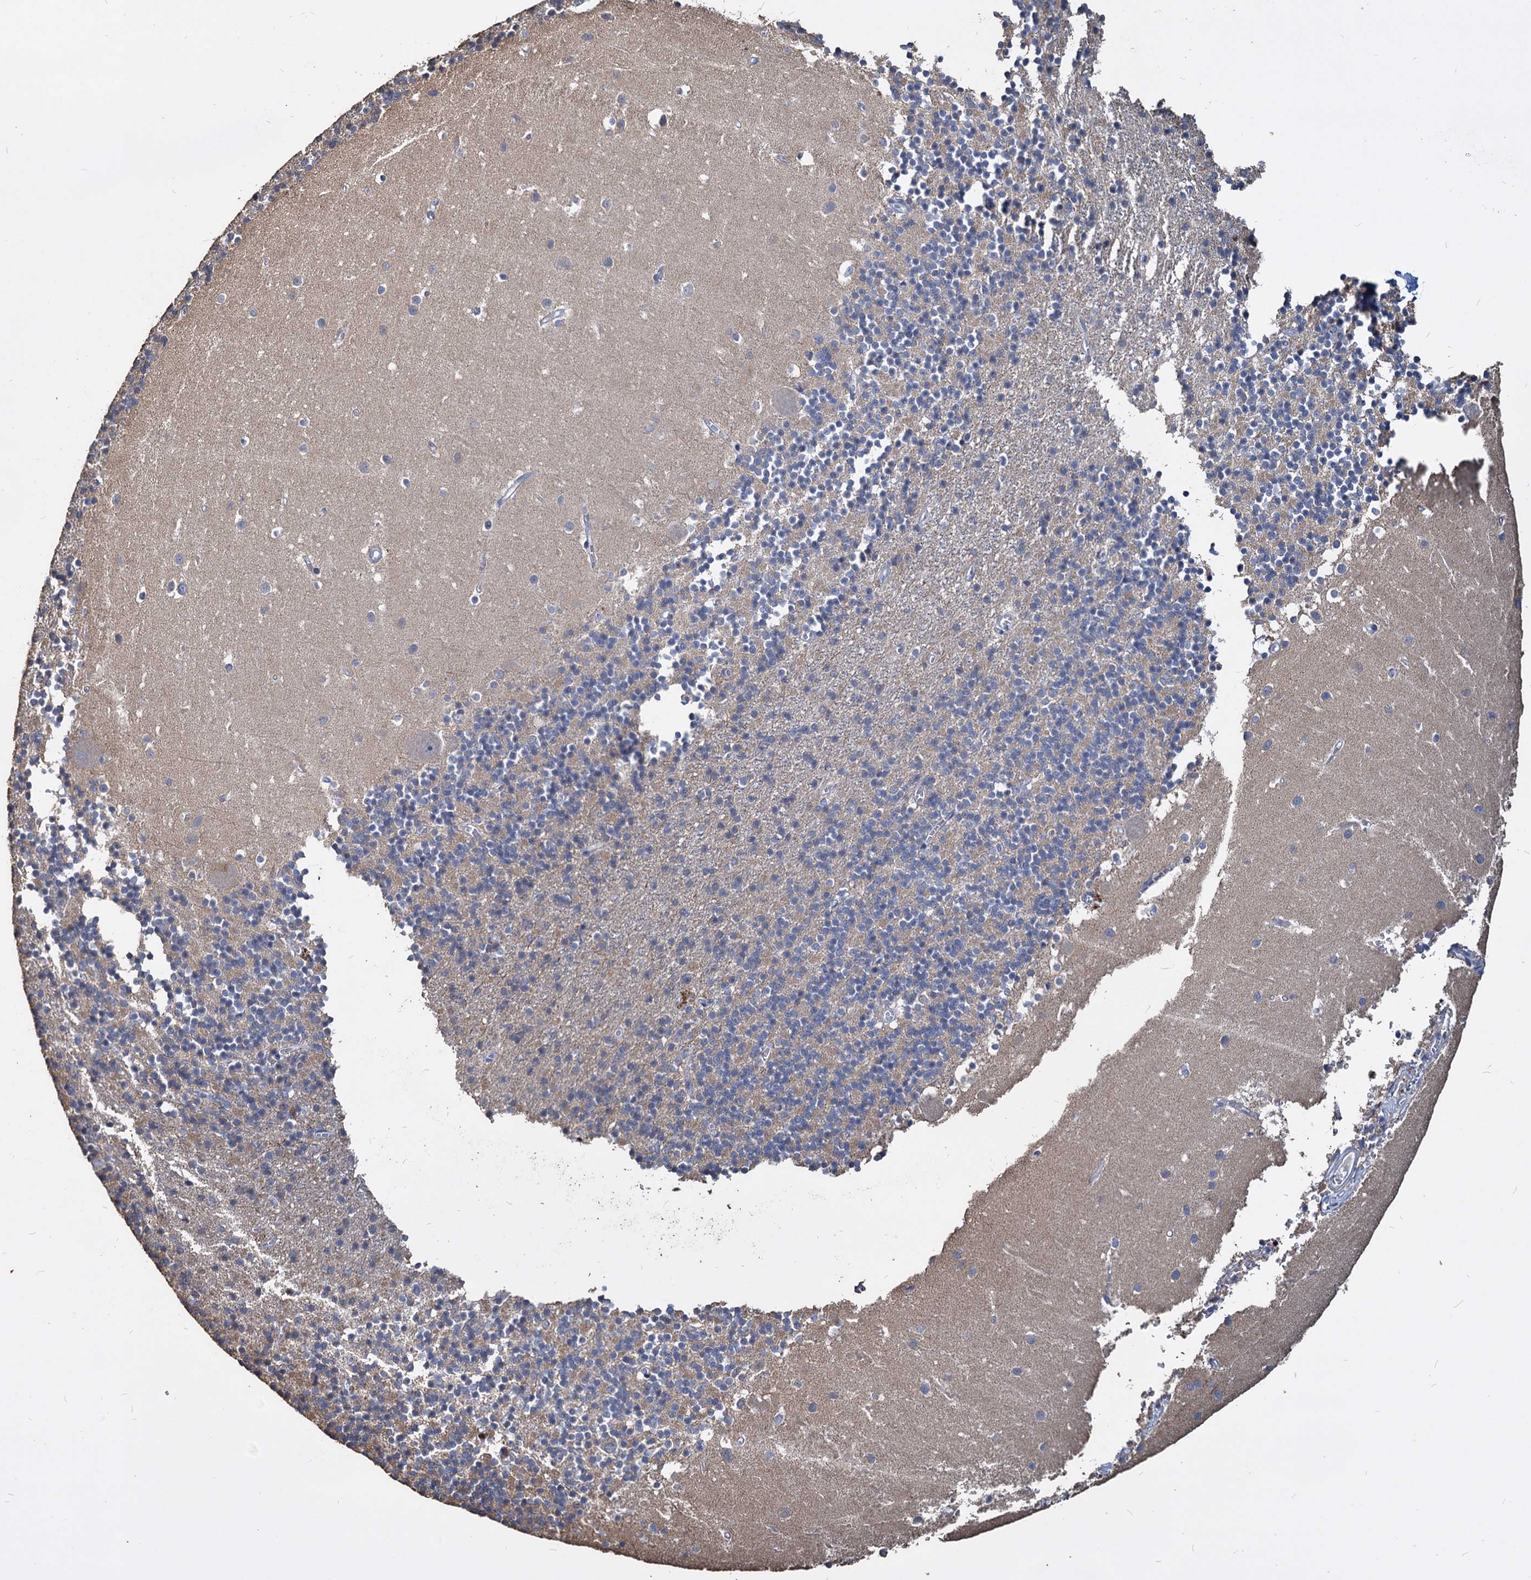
{"staining": {"intensity": "negative", "quantity": "none", "location": "none"}, "tissue": "cerebellum", "cell_type": "Cells in granular layer", "image_type": "normal", "snomed": [{"axis": "morphology", "description": "Normal tissue, NOS"}, {"axis": "topography", "description": "Cerebellum"}], "caption": "This image is of benign cerebellum stained with immunohistochemistry (IHC) to label a protein in brown with the nuclei are counter-stained blue. There is no expression in cells in granular layer.", "gene": "DEPDC4", "patient": {"sex": "male", "age": 54}}